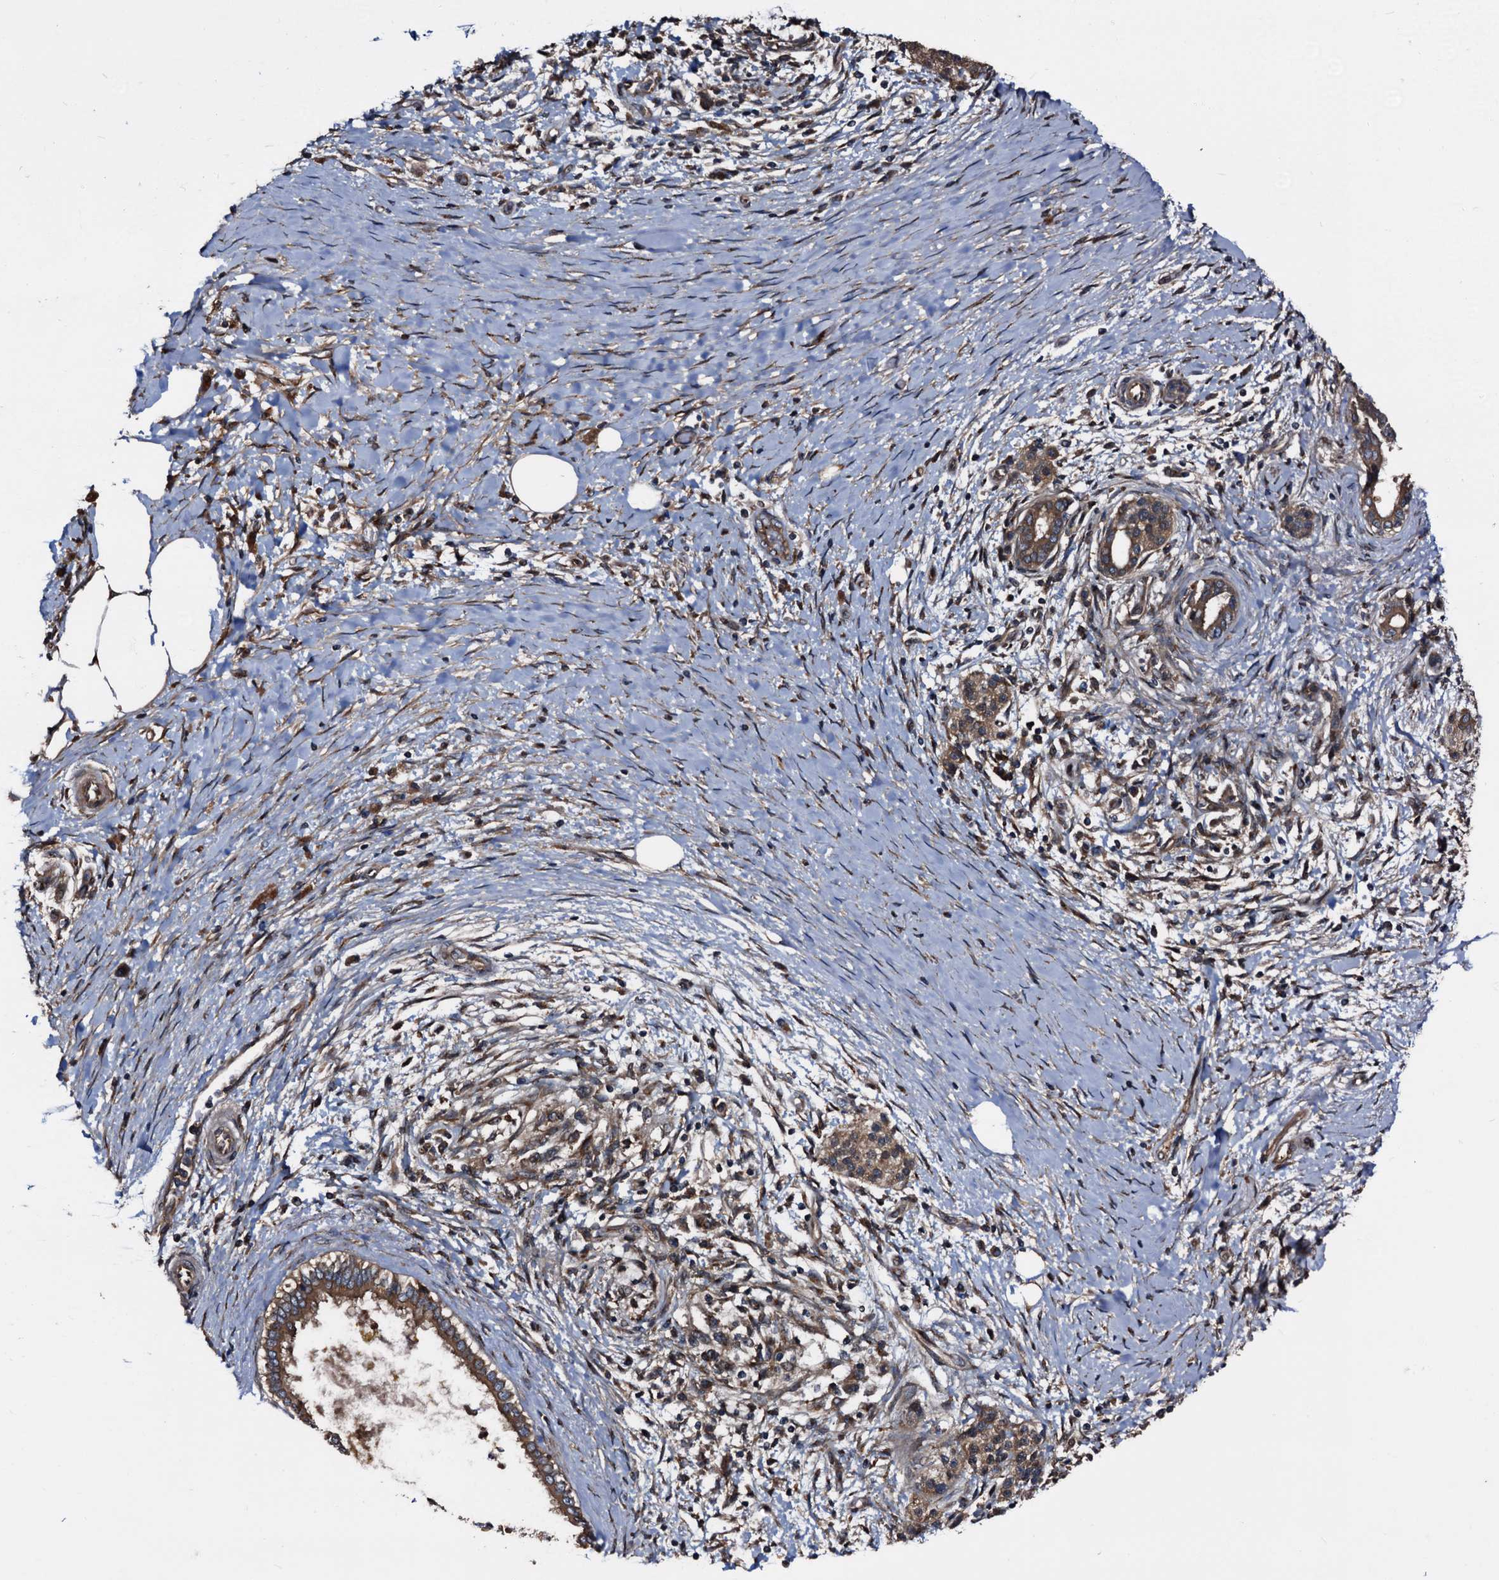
{"staining": {"intensity": "moderate", "quantity": ">75%", "location": "cytoplasmic/membranous"}, "tissue": "pancreatic cancer", "cell_type": "Tumor cells", "image_type": "cancer", "snomed": [{"axis": "morphology", "description": "Adenocarcinoma, NOS"}, {"axis": "topography", "description": "Pancreas"}], "caption": "Human pancreatic adenocarcinoma stained with a protein marker exhibits moderate staining in tumor cells.", "gene": "PEX5", "patient": {"sex": "male", "age": 58}}